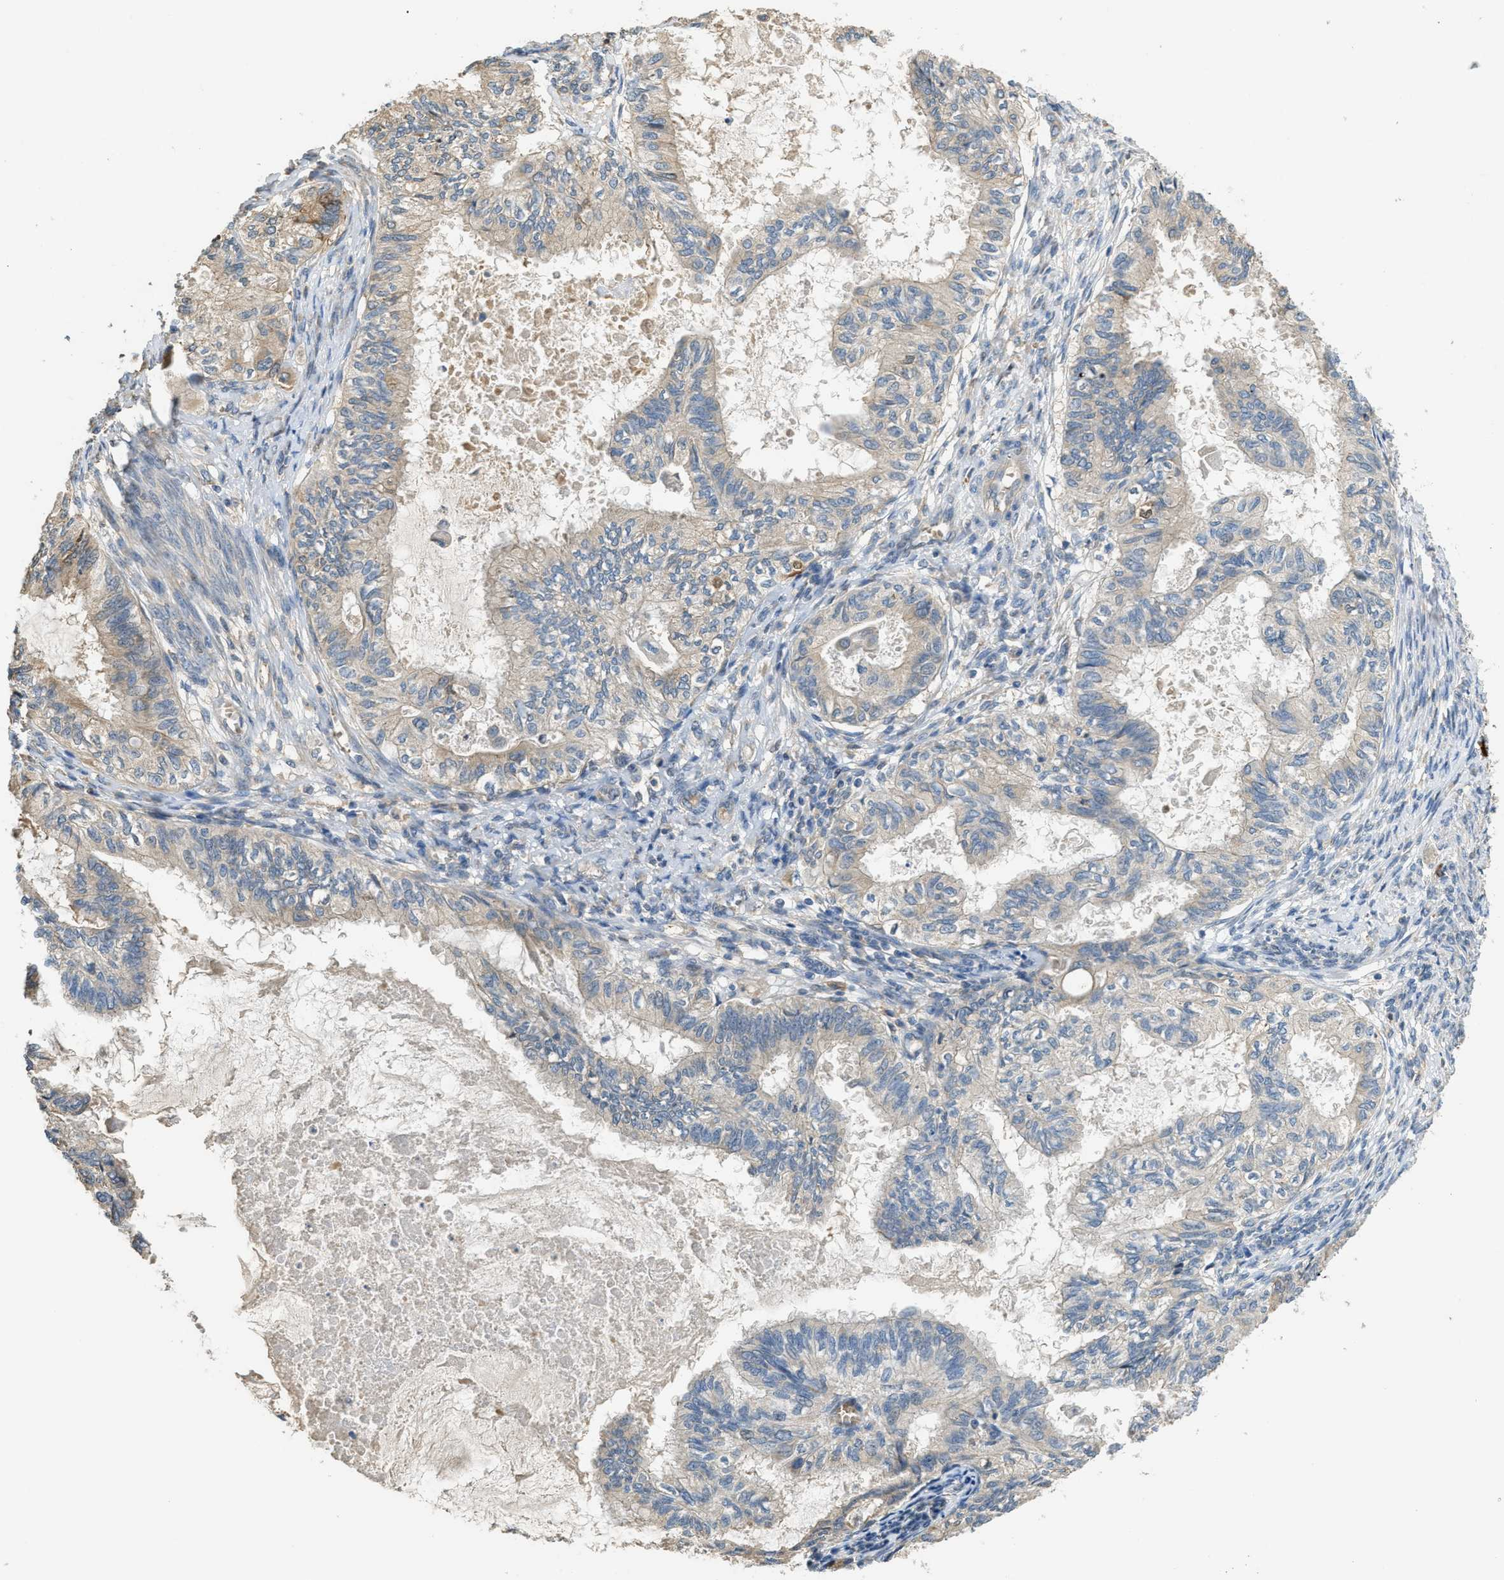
{"staining": {"intensity": "moderate", "quantity": "<25%", "location": "cytoplasmic/membranous"}, "tissue": "cervical cancer", "cell_type": "Tumor cells", "image_type": "cancer", "snomed": [{"axis": "morphology", "description": "Normal tissue, NOS"}, {"axis": "morphology", "description": "Adenocarcinoma, NOS"}, {"axis": "topography", "description": "Cervix"}, {"axis": "topography", "description": "Endometrium"}], "caption": "Tumor cells show low levels of moderate cytoplasmic/membranous expression in about <25% of cells in cervical cancer (adenocarcinoma).", "gene": "RIPK2", "patient": {"sex": "female", "age": 86}}